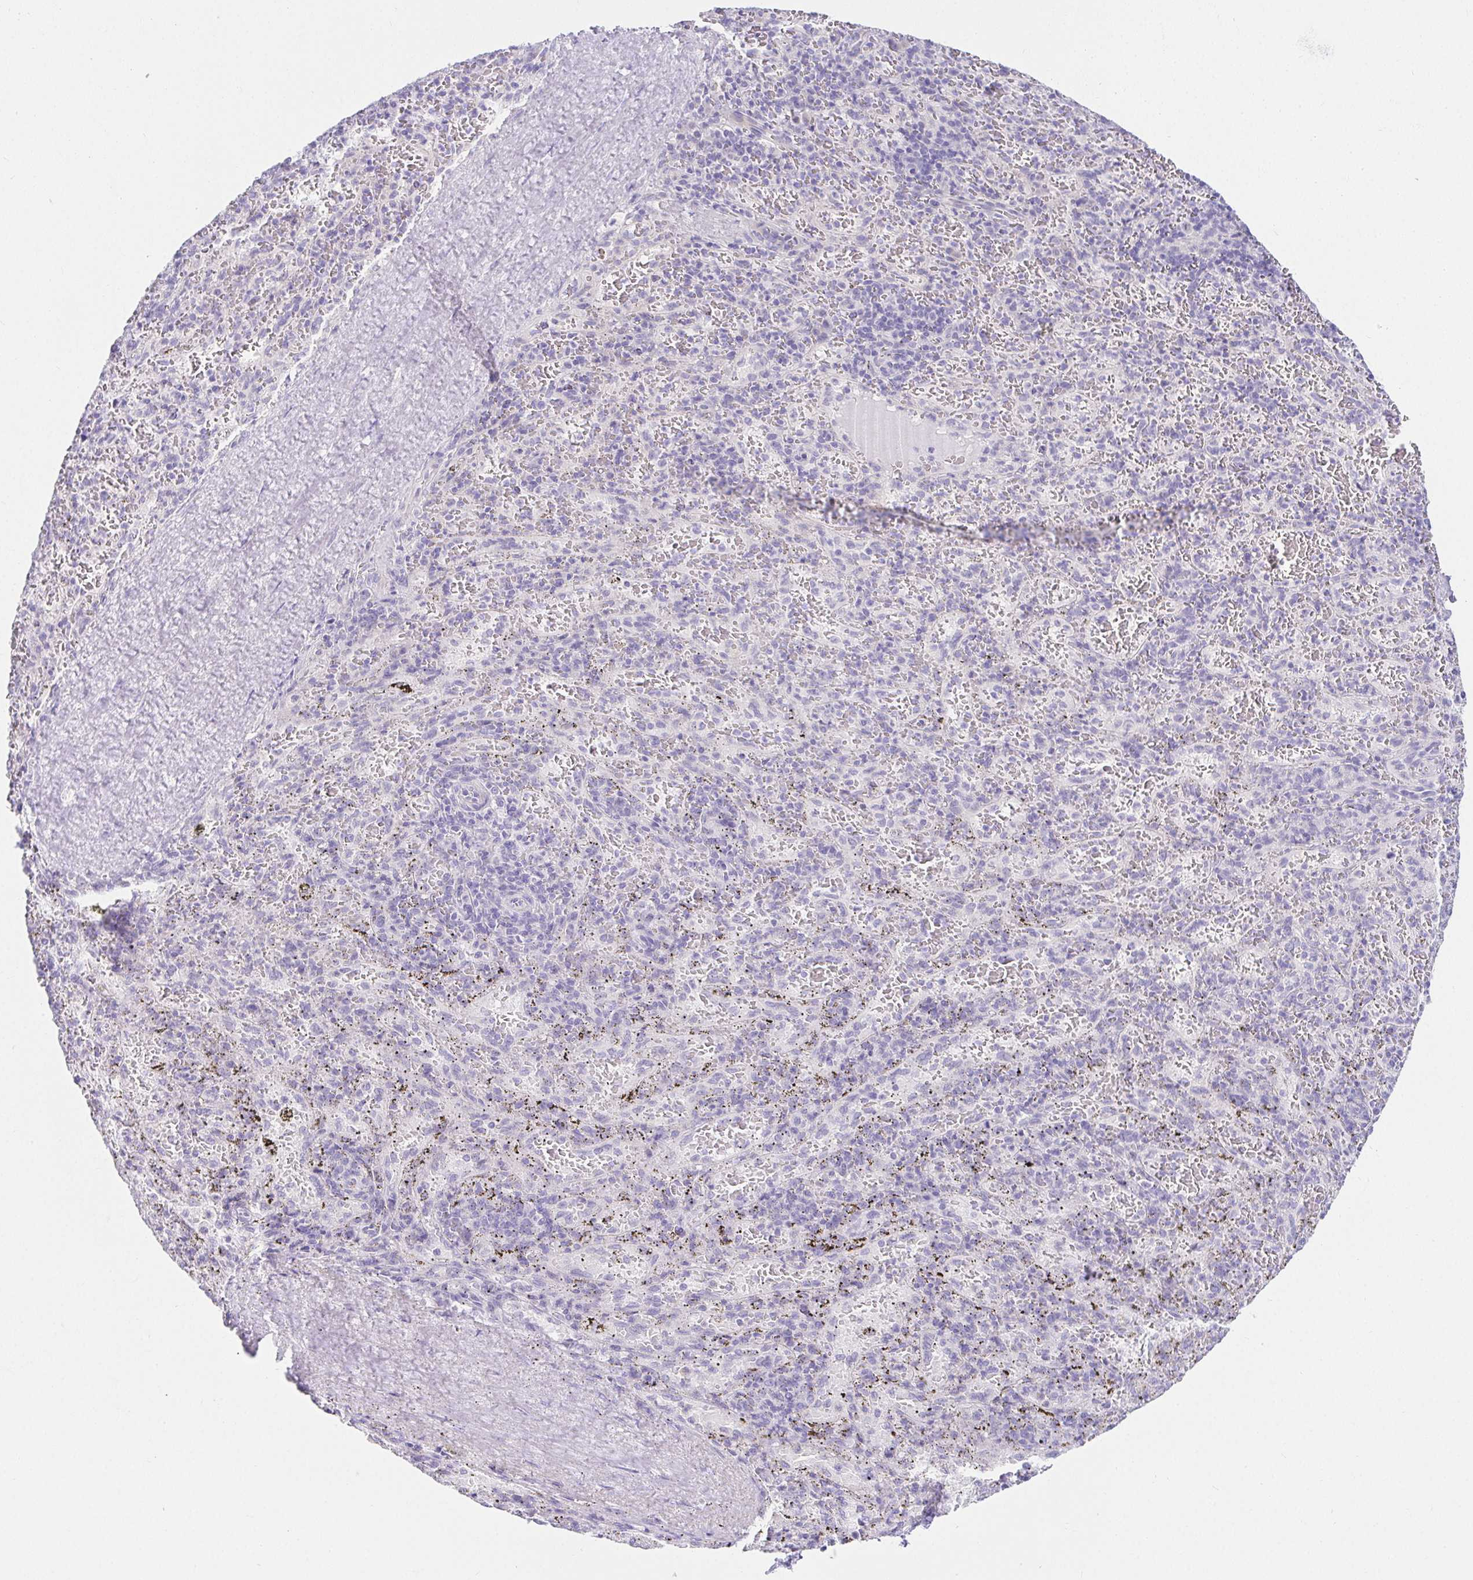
{"staining": {"intensity": "negative", "quantity": "none", "location": "none"}, "tissue": "spleen", "cell_type": "Cells in red pulp", "image_type": "normal", "snomed": [{"axis": "morphology", "description": "Normal tissue, NOS"}, {"axis": "topography", "description": "Spleen"}], "caption": "Immunohistochemistry (IHC) of normal human spleen exhibits no staining in cells in red pulp.", "gene": "VGLL1", "patient": {"sex": "male", "age": 57}}